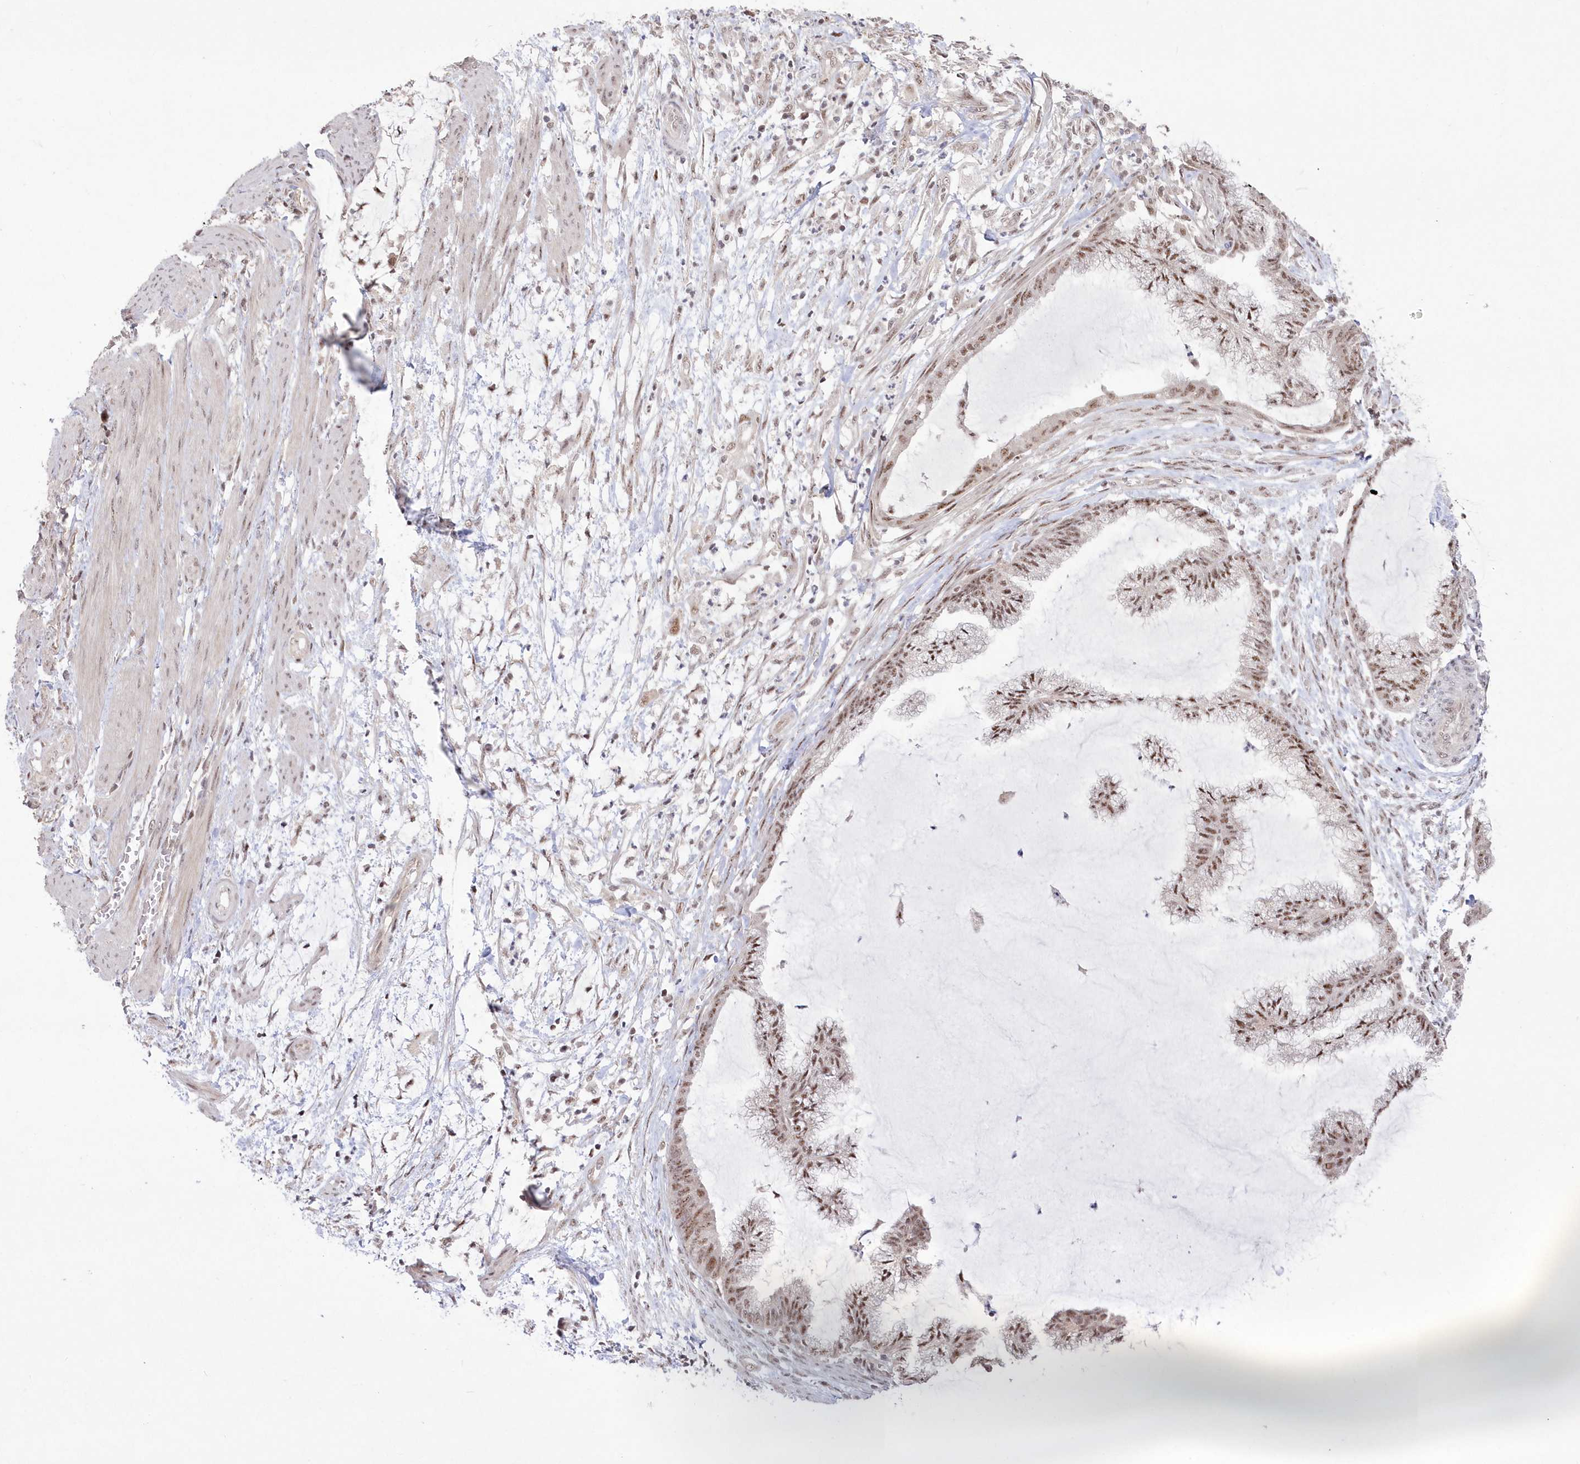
{"staining": {"intensity": "moderate", "quantity": ">75%", "location": "nuclear"}, "tissue": "endometrial cancer", "cell_type": "Tumor cells", "image_type": "cancer", "snomed": [{"axis": "morphology", "description": "Adenocarcinoma, NOS"}, {"axis": "topography", "description": "Endometrium"}], "caption": "Protein staining of endometrial cancer (adenocarcinoma) tissue displays moderate nuclear positivity in about >75% of tumor cells.", "gene": "WBP1L", "patient": {"sex": "female", "age": 86}}